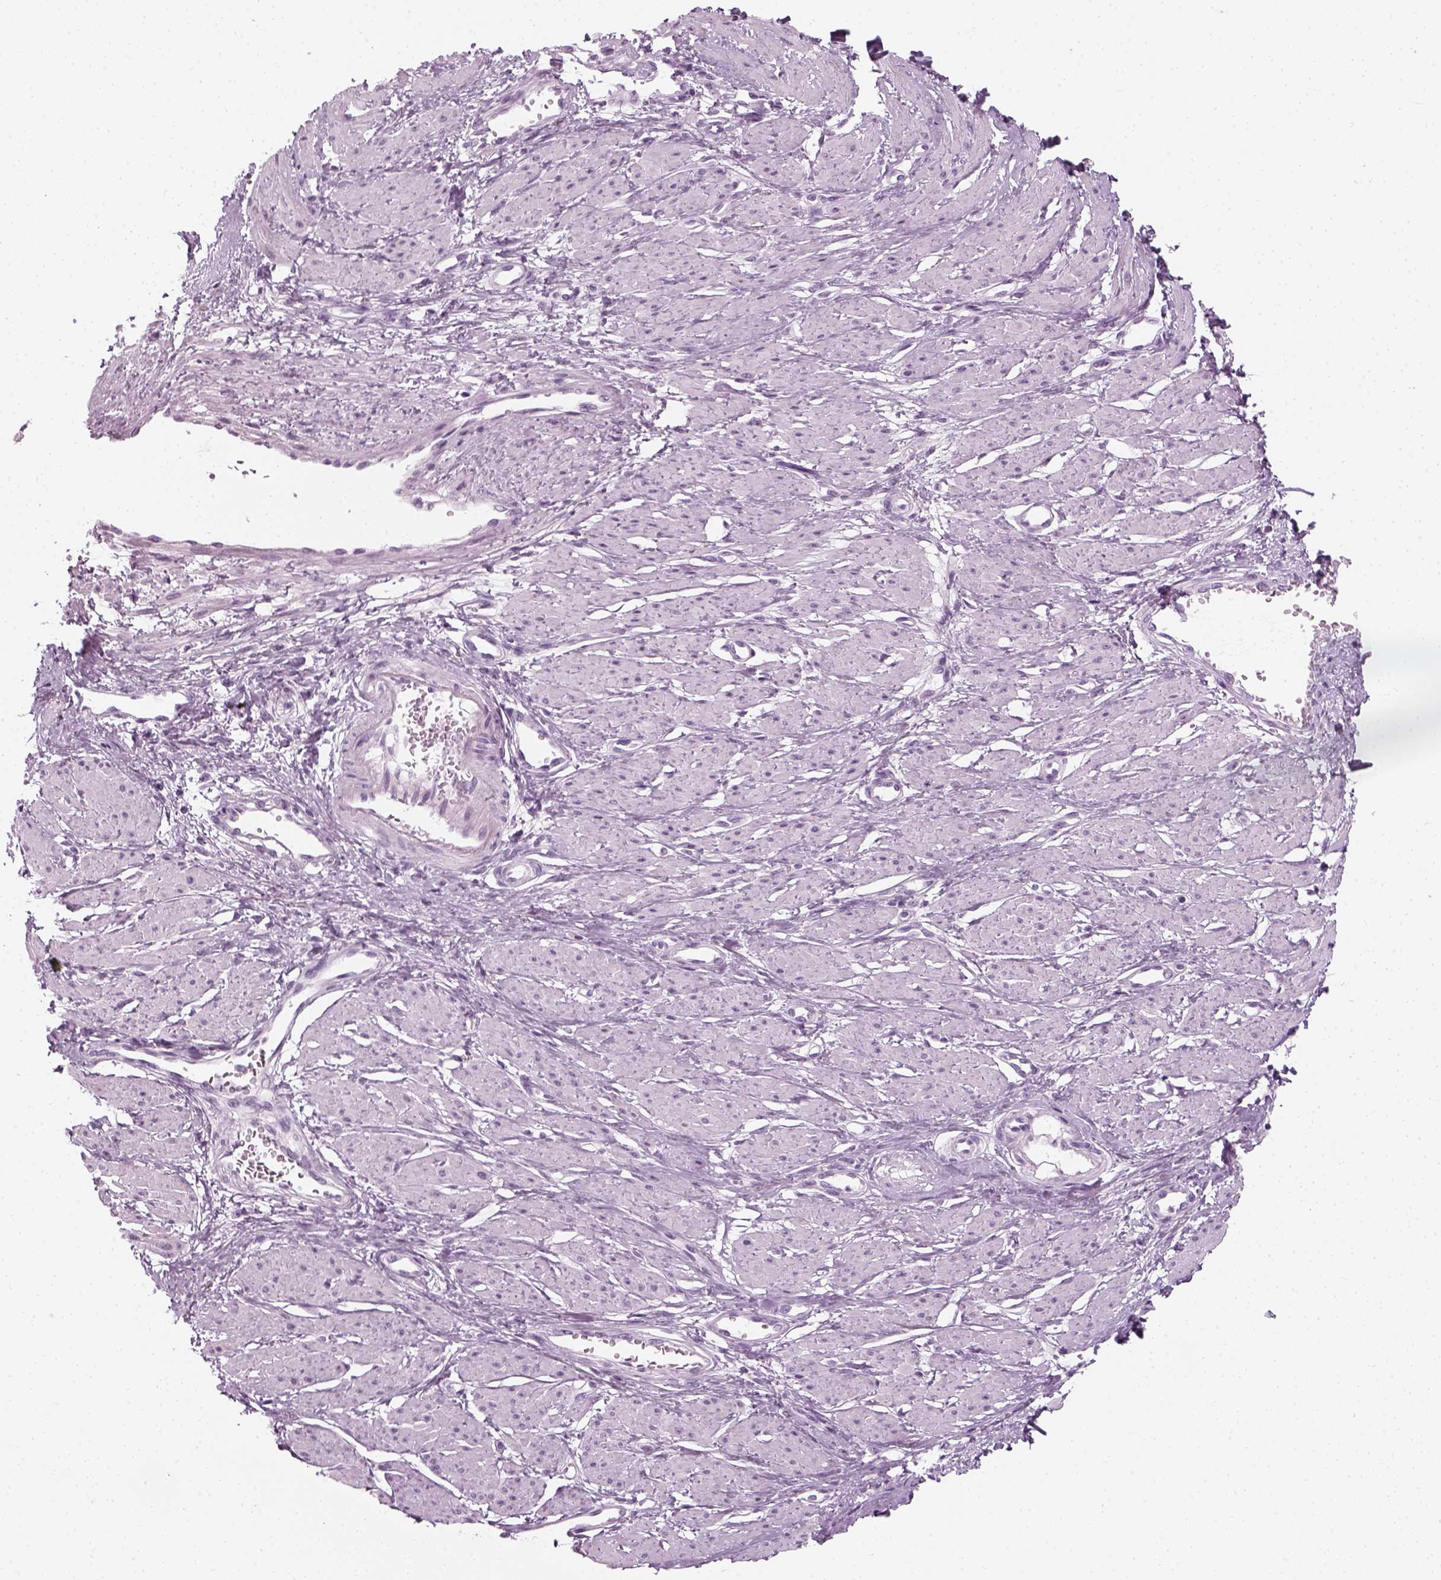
{"staining": {"intensity": "negative", "quantity": "none", "location": "none"}, "tissue": "smooth muscle", "cell_type": "Smooth muscle cells", "image_type": "normal", "snomed": [{"axis": "morphology", "description": "Normal tissue, NOS"}, {"axis": "topography", "description": "Smooth muscle"}, {"axis": "topography", "description": "Uterus"}], "caption": "The micrograph displays no significant staining in smooth muscle cells of smooth muscle.", "gene": "KRT75", "patient": {"sex": "female", "age": 39}}